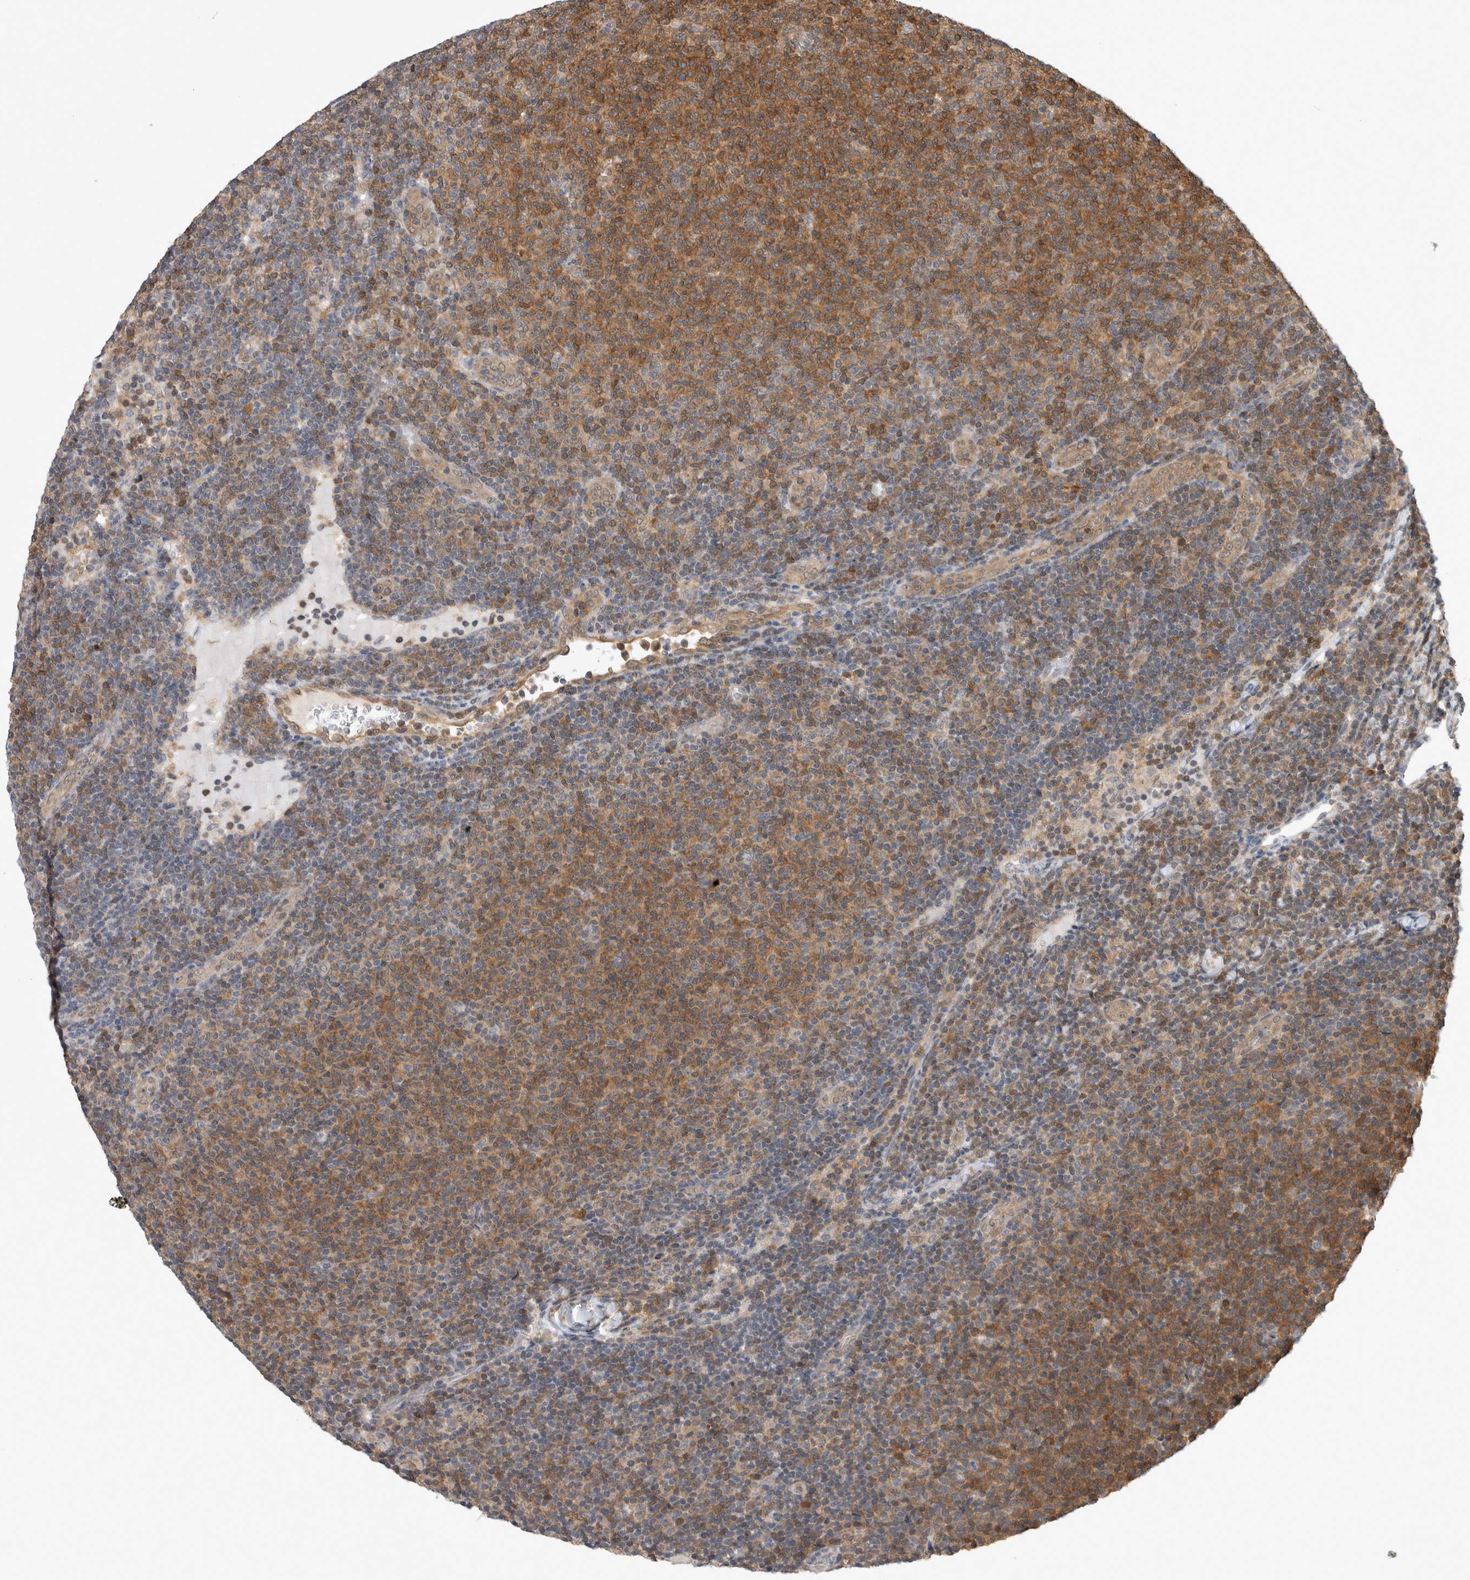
{"staining": {"intensity": "moderate", "quantity": "25%-75%", "location": "cytoplasmic/membranous"}, "tissue": "lymphoma", "cell_type": "Tumor cells", "image_type": "cancer", "snomed": [{"axis": "morphology", "description": "Malignant lymphoma, non-Hodgkin's type, Low grade"}, {"axis": "topography", "description": "Lymph node"}], "caption": "The immunohistochemical stain shows moderate cytoplasmic/membranous staining in tumor cells of low-grade malignant lymphoma, non-Hodgkin's type tissue.", "gene": "ASTN2", "patient": {"sex": "male", "age": 66}}